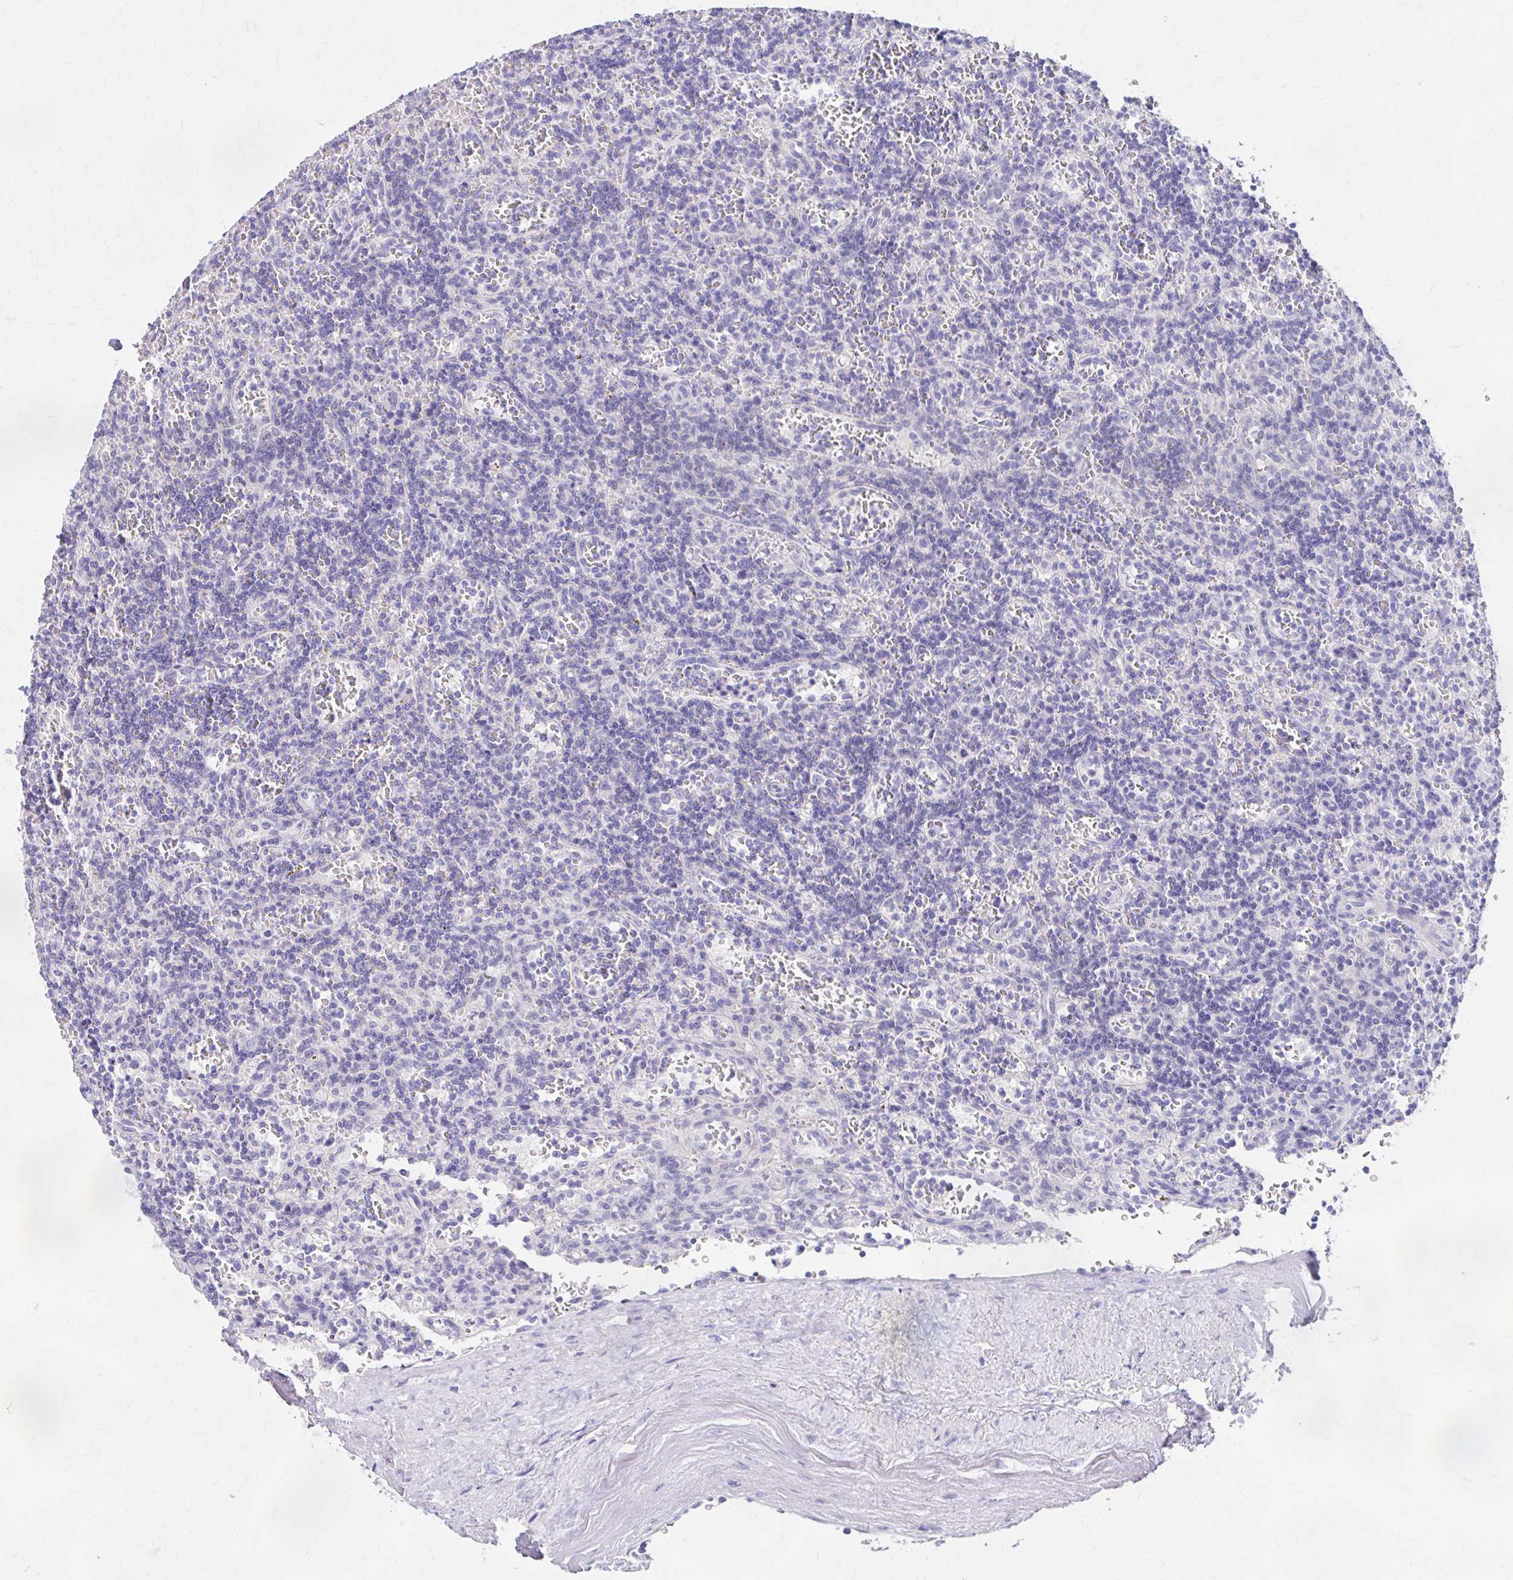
{"staining": {"intensity": "negative", "quantity": "none", "location": "none"}, "tissue": "lymphoma", "cell_type": "Tumor cells", "image_type": "cancer", "snomed": [{"axis": "morphology", "description": "Malignant lymphoma, non-Hodgkin's type, Low grade"}, {"axis": "topography", "description": "Spleen"}], "caption": "An IHC micrograph of lymphoma is shown. There is no staining in tumor cells of lymphoma. (Stains: DAB (3,3'-diaminobenzidine) immunohistochemistry (IHC) with hematoxylin counter stain, Microscopy: brightfield microscopy at high magnification).", "gene": "AZGP1", "patient": {"sex": "male", "age": 73}}